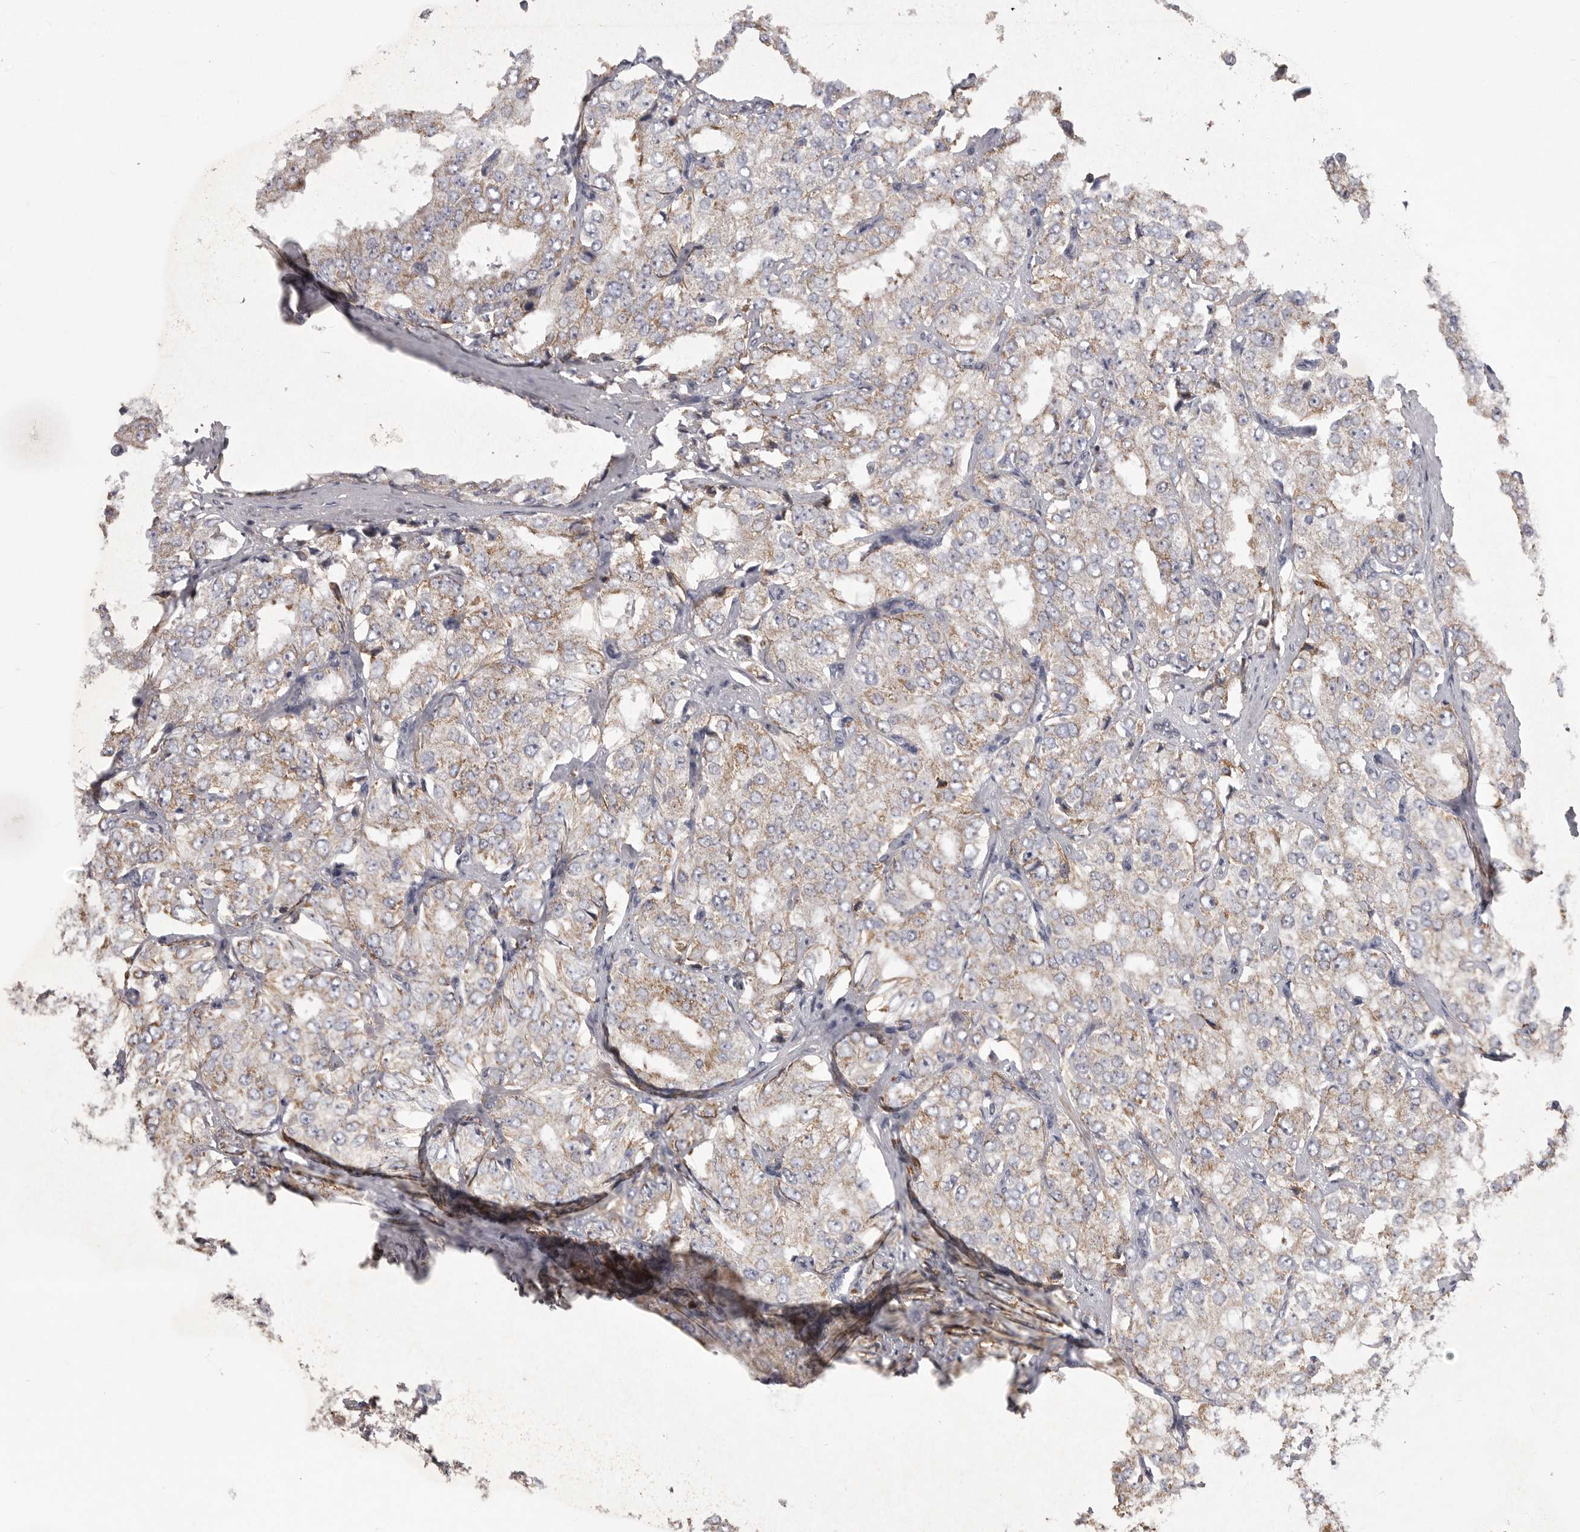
{"staining": {"intensity": "weak", "quantity": "25%-75%", "location": "cytoplasmic/membranous"}, "tissue": "prostate cancer", "cell_type": "Tumor cells", "image_type": "cancer", "snomed": [{"axis": "morphology", "description": "Adenocarcinoma, High grade"}, {"axis": "topography", "description": "Prostate"}], "caption": "This is a histology image of IHC staining of prostate cancer, which shows weak expression in the cytoplasmic/membranous of tumor cells.", "gene": "CRP", "patient": {"sex": "male", "age": 58}}